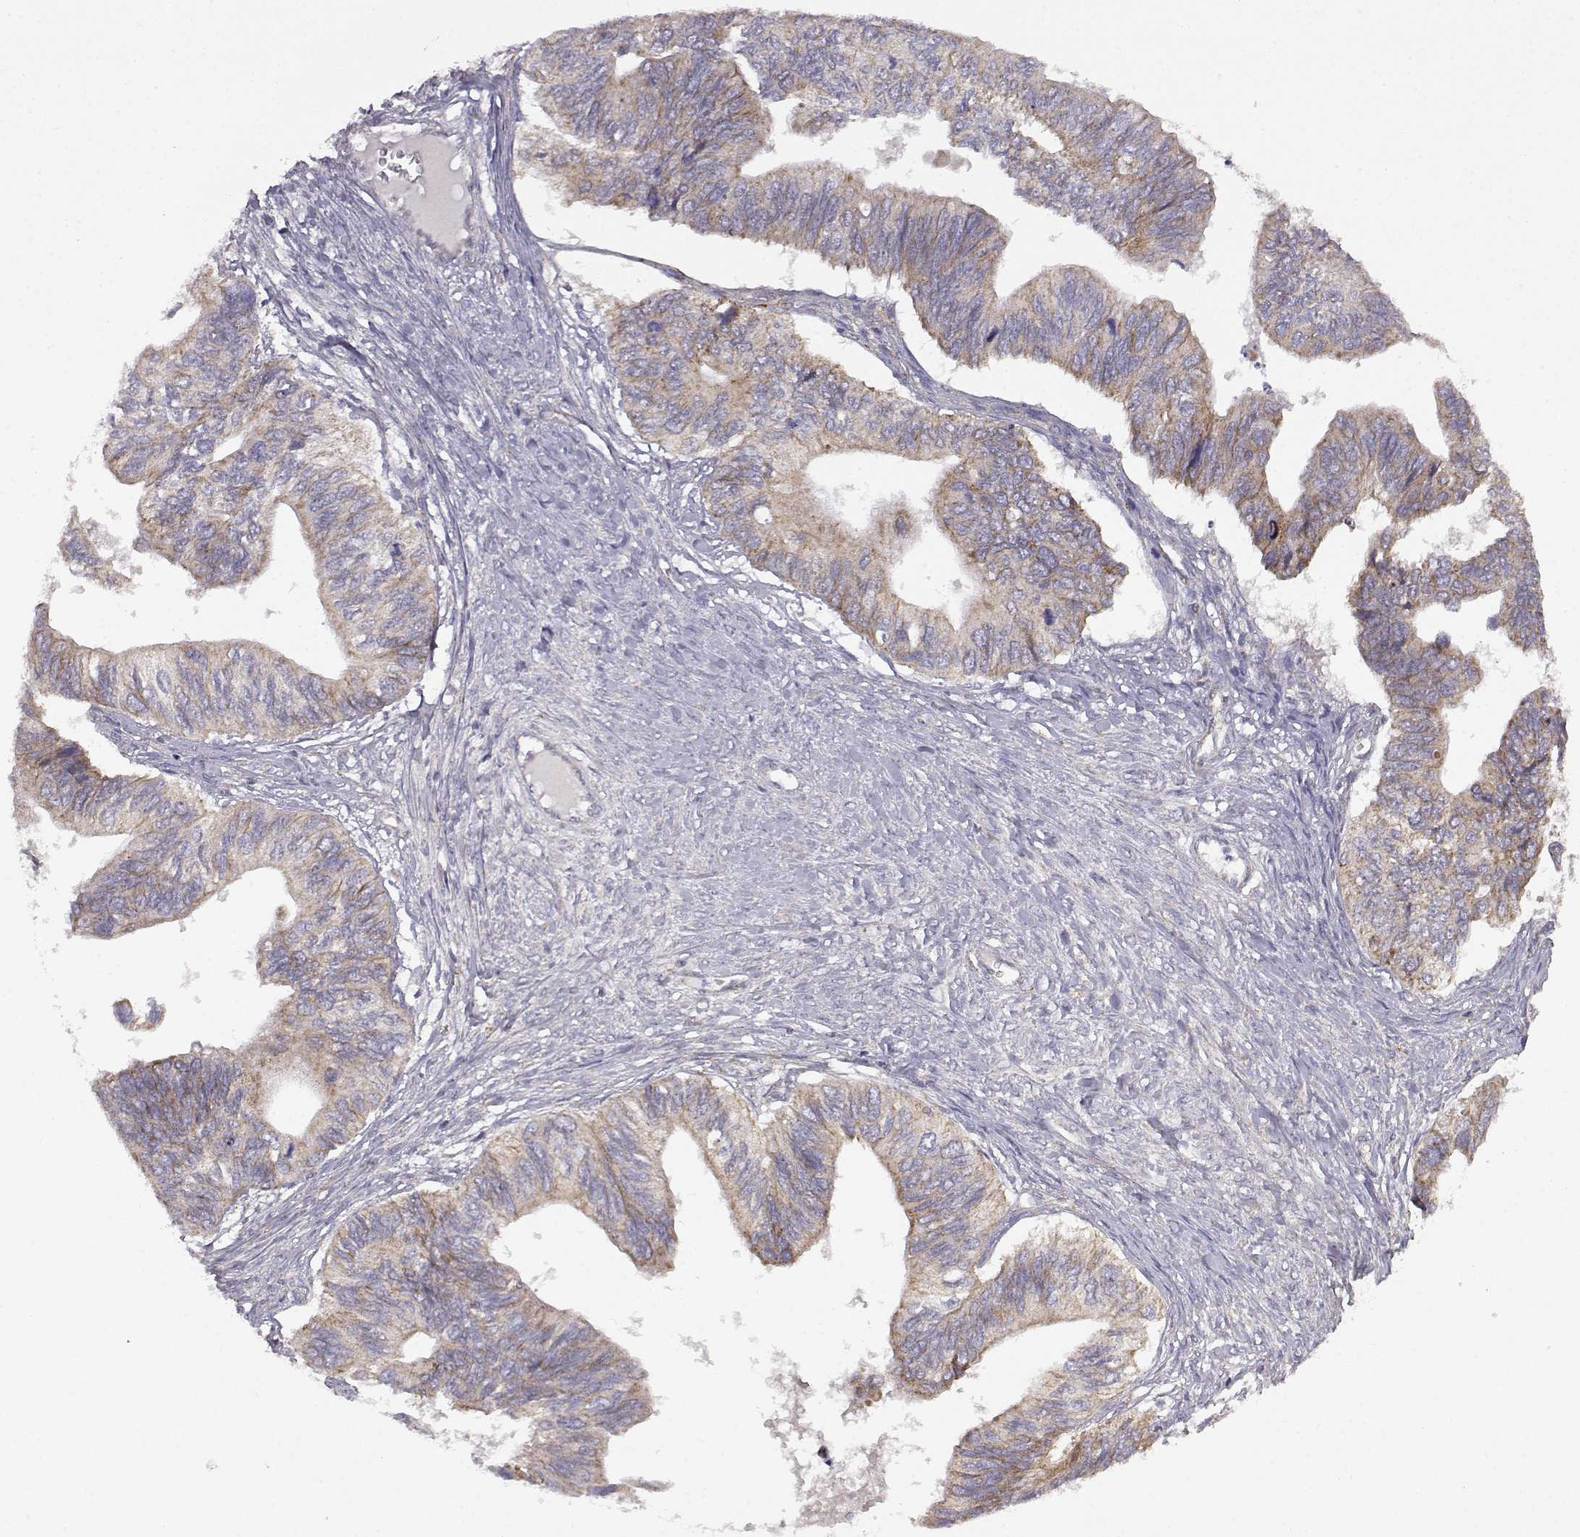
{"staining": {"intensity": "moderate", "quantity": "<25%", "location": "cytoplasmic/membranous"}, "tissue": "ovarian cancer", "cell_type": "Tumor cells", "image_type": "cancer", "snomed": [{"axis": "morphology", "description": "Cystadenocarcinoma, mucinous, NOS"}, {"axis": "topography", "description": "Ovary"}], "caption": "A low amount of moderate cytoplasmic/membranous staining is seen in approximately <25% of tumor cells in ovarian cancer tissue.", "gene": "DDC", "patient": {"sex": "female", "age": 76}}